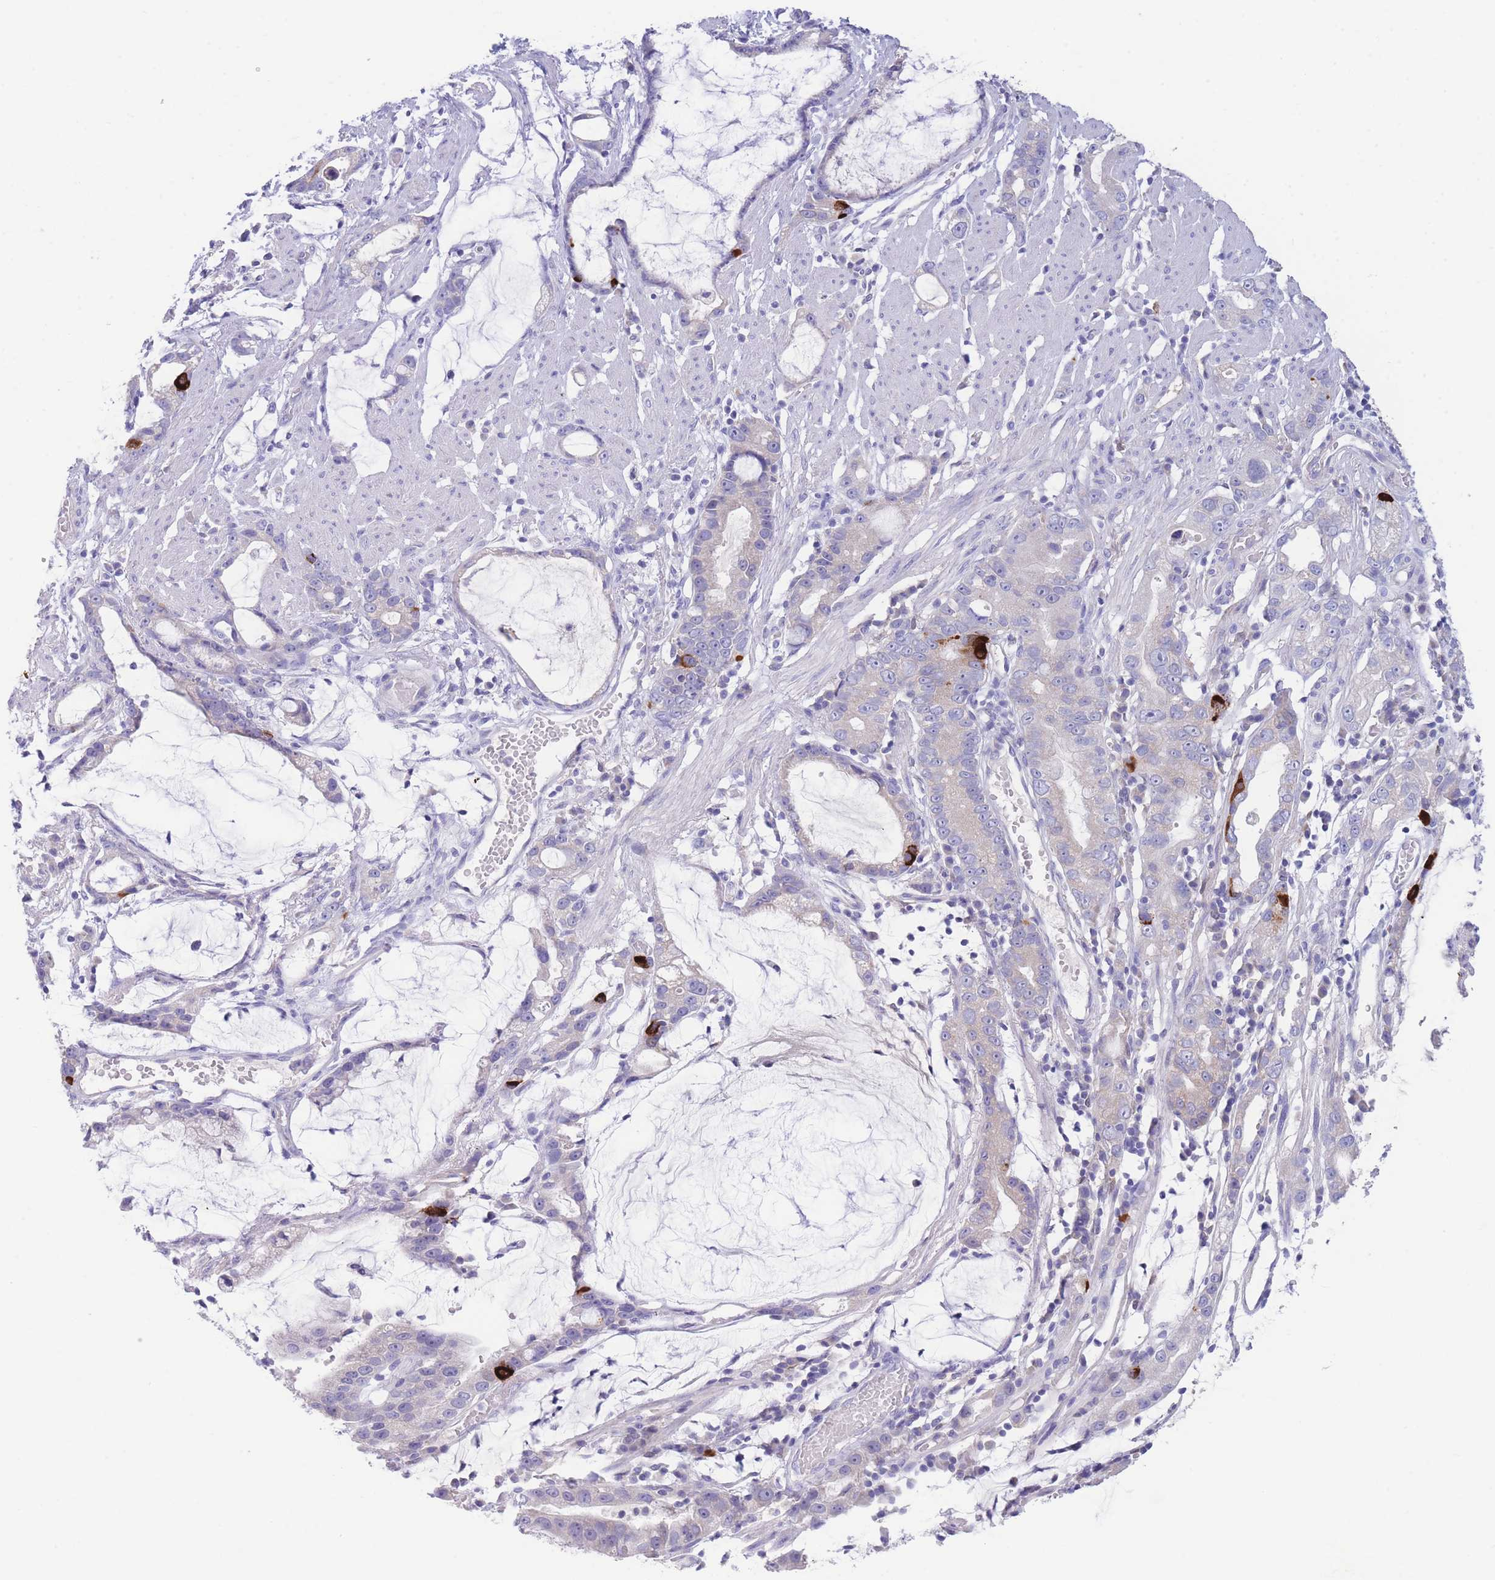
{"staining": {"intensity": "strong", "quantity": "<25%", "location": "cytoplasmic/membranous"}, "tissue": "stomach cancer", "cell_type": "Tumor cells", "image_type": "cancer", "snomed": [{"axis": "morphology", "description": "Adenocarcinoma, NOS"}, {"axis": "topography", "description": "Stomach"}], "caption": "Strong cytoplasmic/membranous expression is seen in approximately <25% of tumor cells in stomach cancer (adenocarcinoma).", "gene": "PCDHB3", "patient": {"sex": "male", "age": 55}}